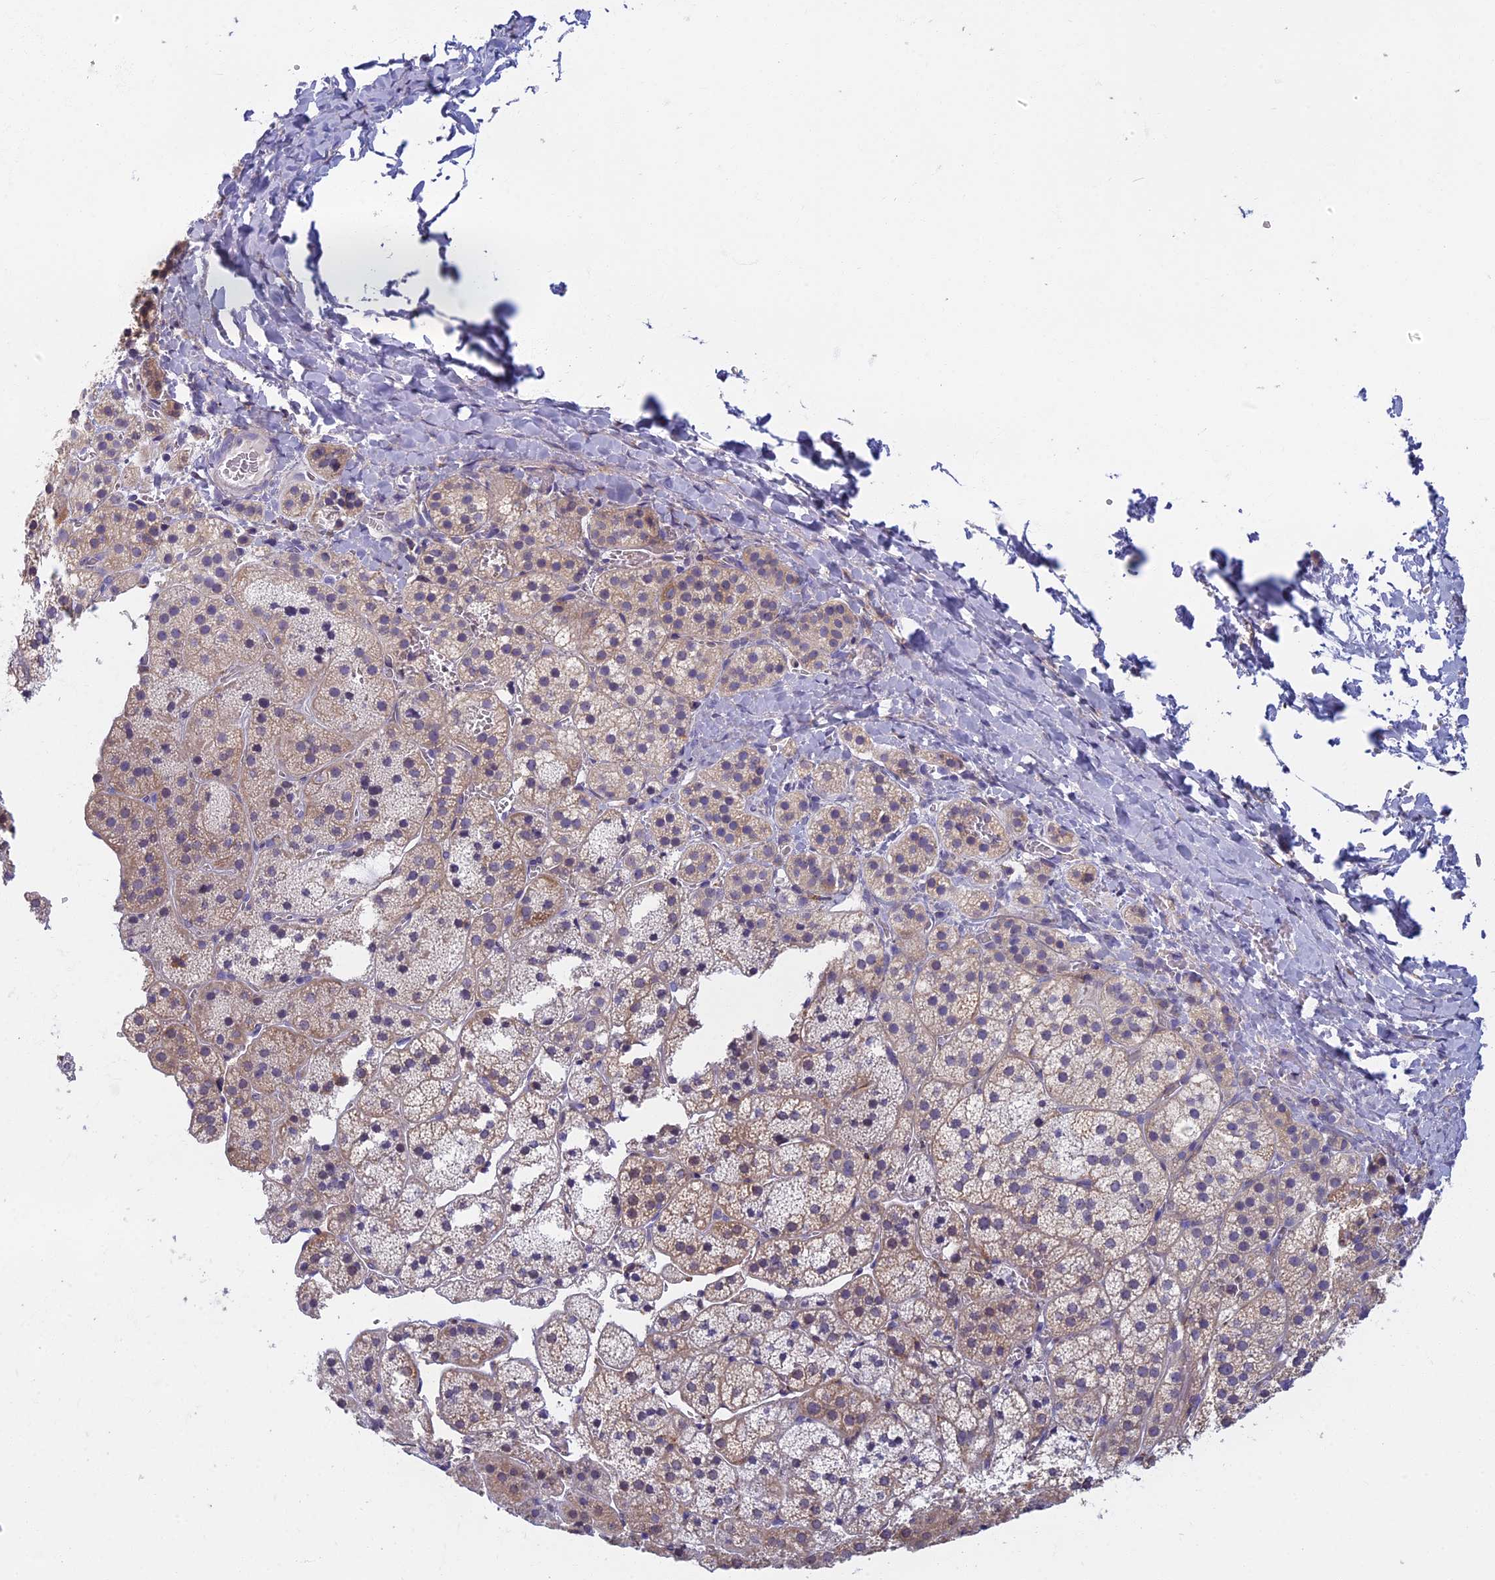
{"staining": {"intensity": "weak", "quantity": "<25%", "location": "cytoplasmic/membranous"}, "tissue": "adrenal gland", "cell_type": "Glandular cells", "image_type": "normal", "snomed": [{"axis": "morphology", "description": "Normal tissue, NOS"}, {"axis": "topography", "description": "Adrenal gland"}], "caption": "There is no significant expression in glandular cells of adrenal gland.", "gene": "DDX51", "patient": {"sex": "female", "age": 44}}